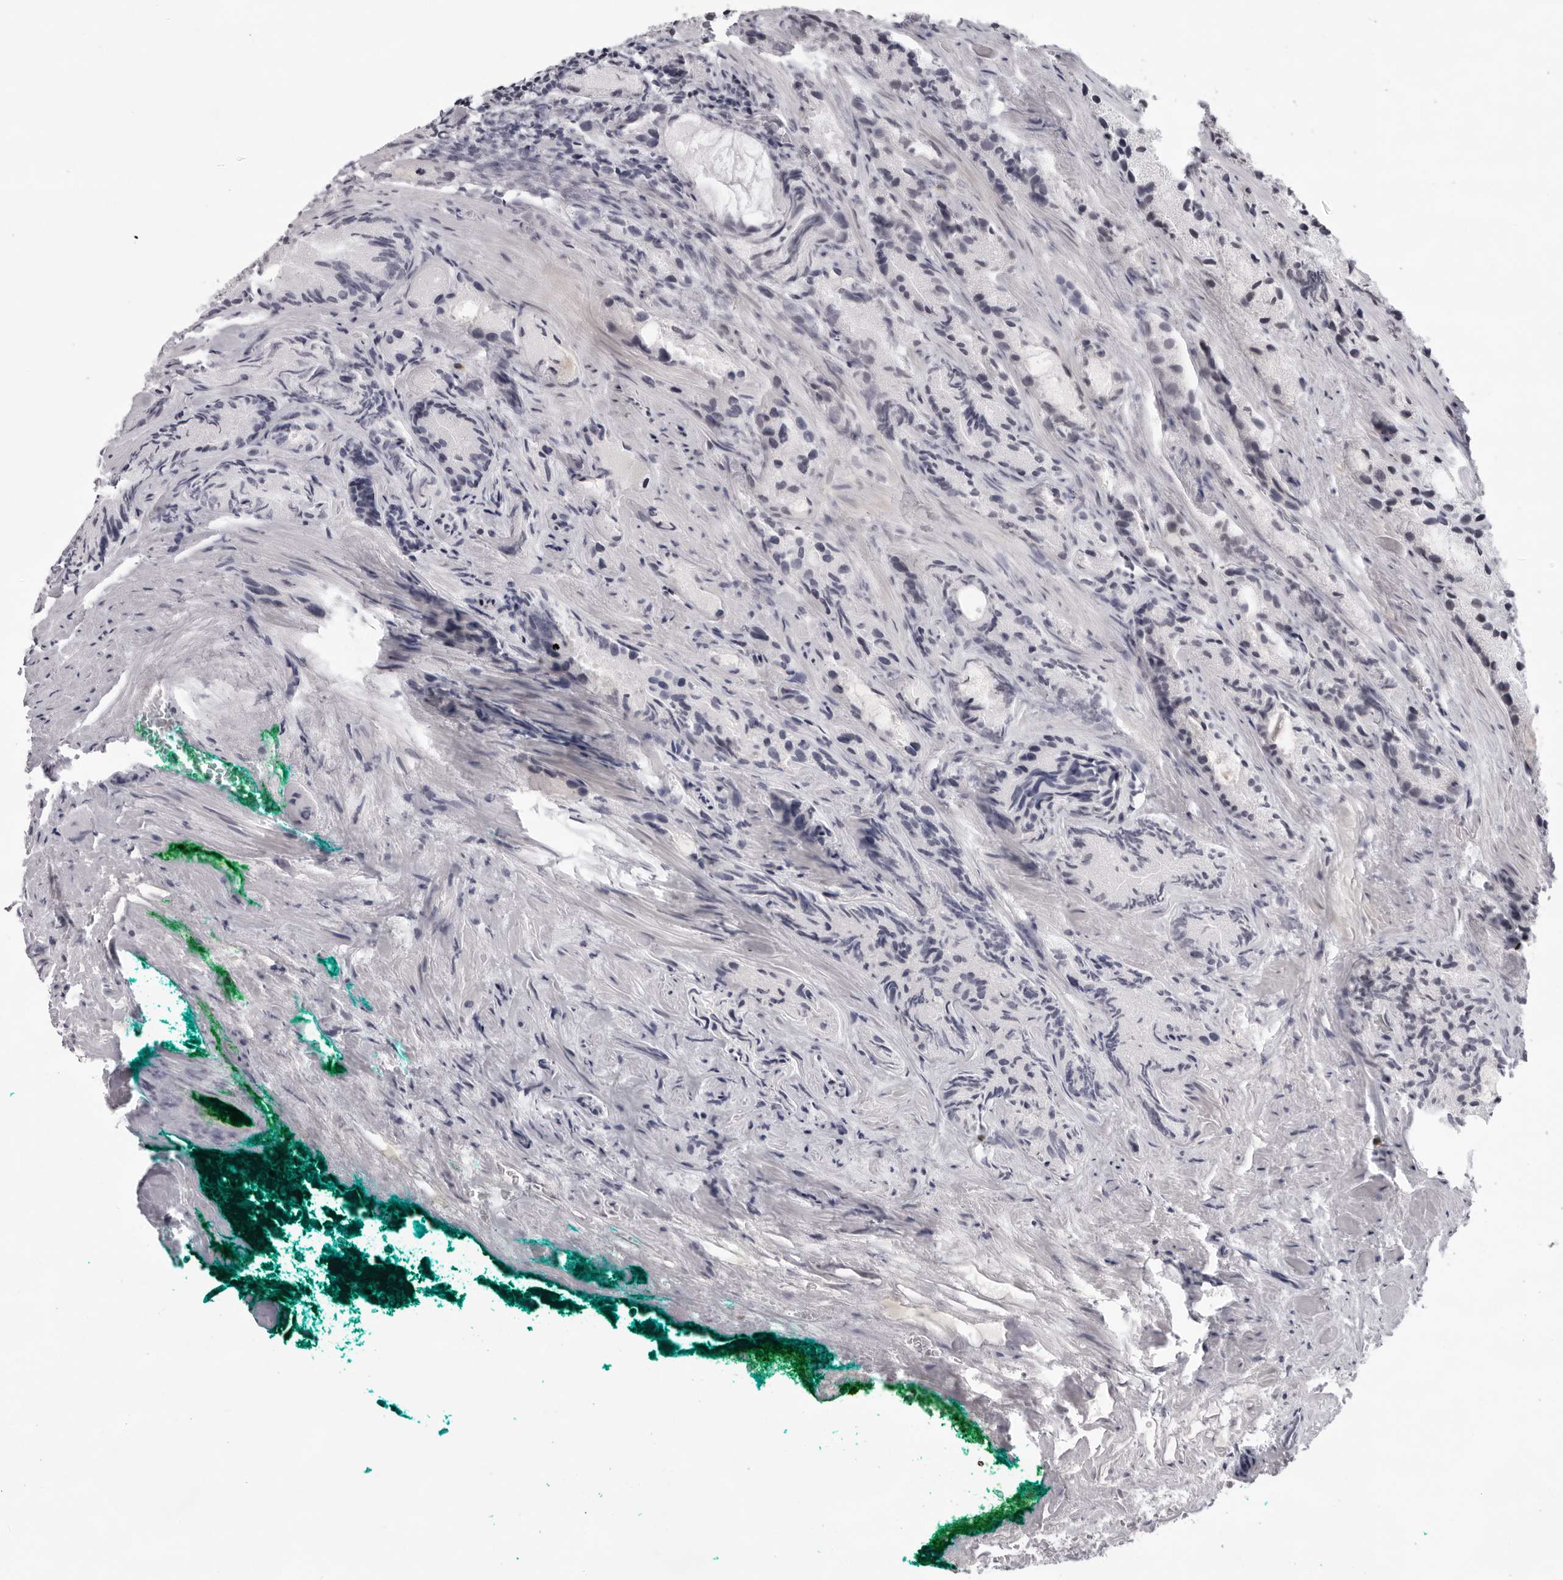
{"staining": {"intensity": "negative", "quantity": "none", "location": "none"}, "tissue": "prostate cancer", "cell_type": "Tumor cells", "image_type": "cancer", "snomed": [{"axis": "morphology", "description": "Adenocarcinoma, Low grade"}, {"axis": "topography", "description": "Prostate"}], "caption": "This image is of prostate low-grade adenocarcinoma stained with immunohistochemistry (IHC) to label a protein in brown with the nuclei are counter-stained blue. There is no expression in tumor cells.", "gene": "EXOSC10", "patient": {"sex": "male", "age": 62}}